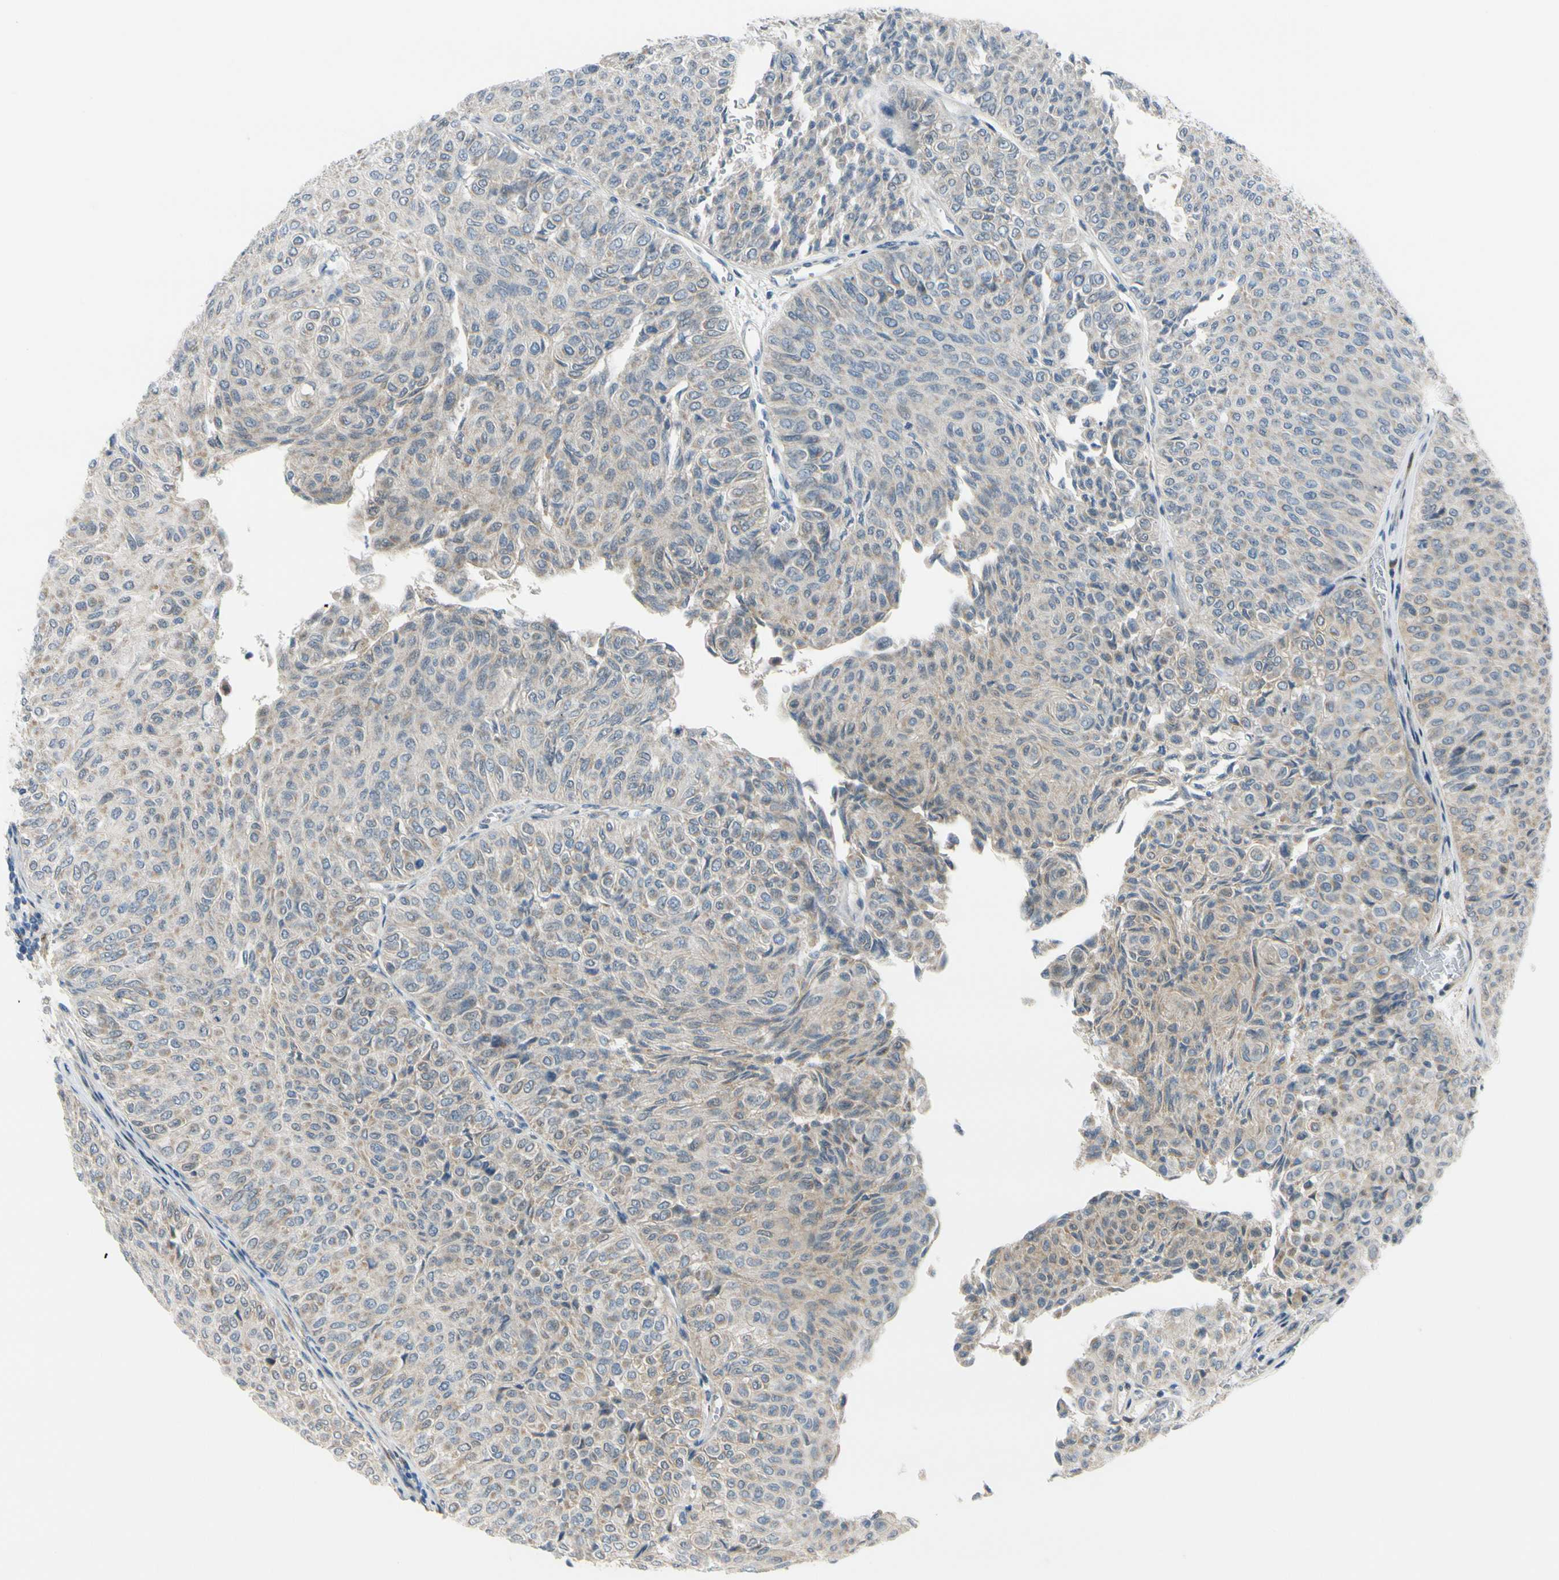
{"staining": {"intensity": "weak", "quantity": "<25%", "location": "cytoplasmic/membranous"}, "tissue": "urothelial cancer", "cell_type": "Tumor cells", "image_type": "cancer", "snomed": [{"axis": "morphology", "description": "Urothelial carcinoma, Low grade"}, {"axis": "topography", "description": "Urinary bladder"}], "caption": "Immunohistochemistry image of neoplastic tissue: urothelial cancer stained with DAB (3,3'-diaminobenzidine) demonstrates no significant protein expression in tumor cells. (DAB immunohistochemistry, high magnification).", "gene": "FHL2", "patient": {"sex": "male", "age": 78}}